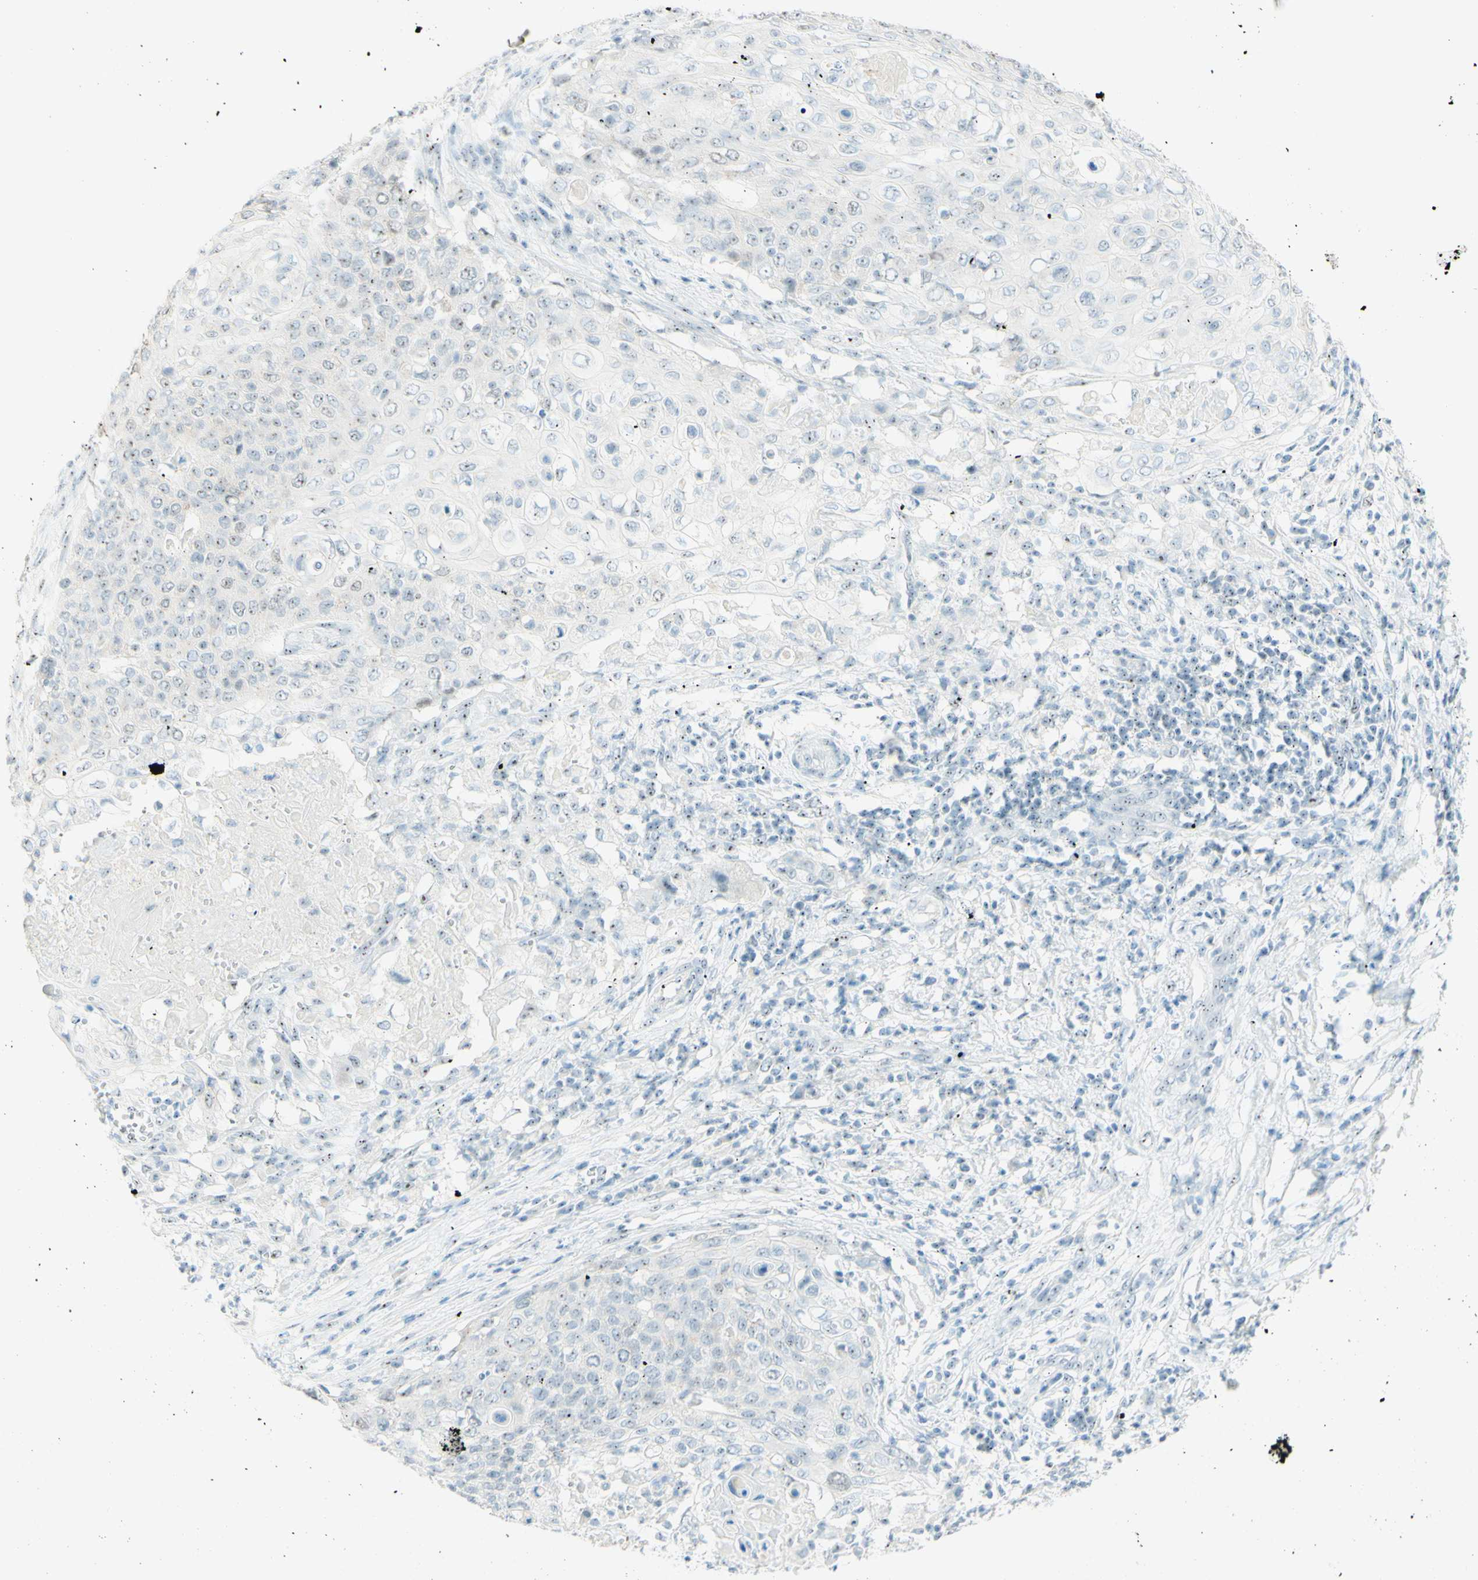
{"staining": {"intensity": "weak", "quantity": "25%-75%", "location": "nuclear"}, "tissue": "cervical cancer", "cell_type": "Tumor cells", "image_type": "cancer", "snomed": [{"axis": "morphology", "description": "Squamous cell carcinoma, NOS"}, {"axis": "topography", "description": "Cervix"}], "caption": "Tumor cells display low levels of weak nuclear expression in approximately 25%-75% of cells in cervical cancer.", "gene": "FMR1NB", "patient": {"sex": "female", "age": 39}}